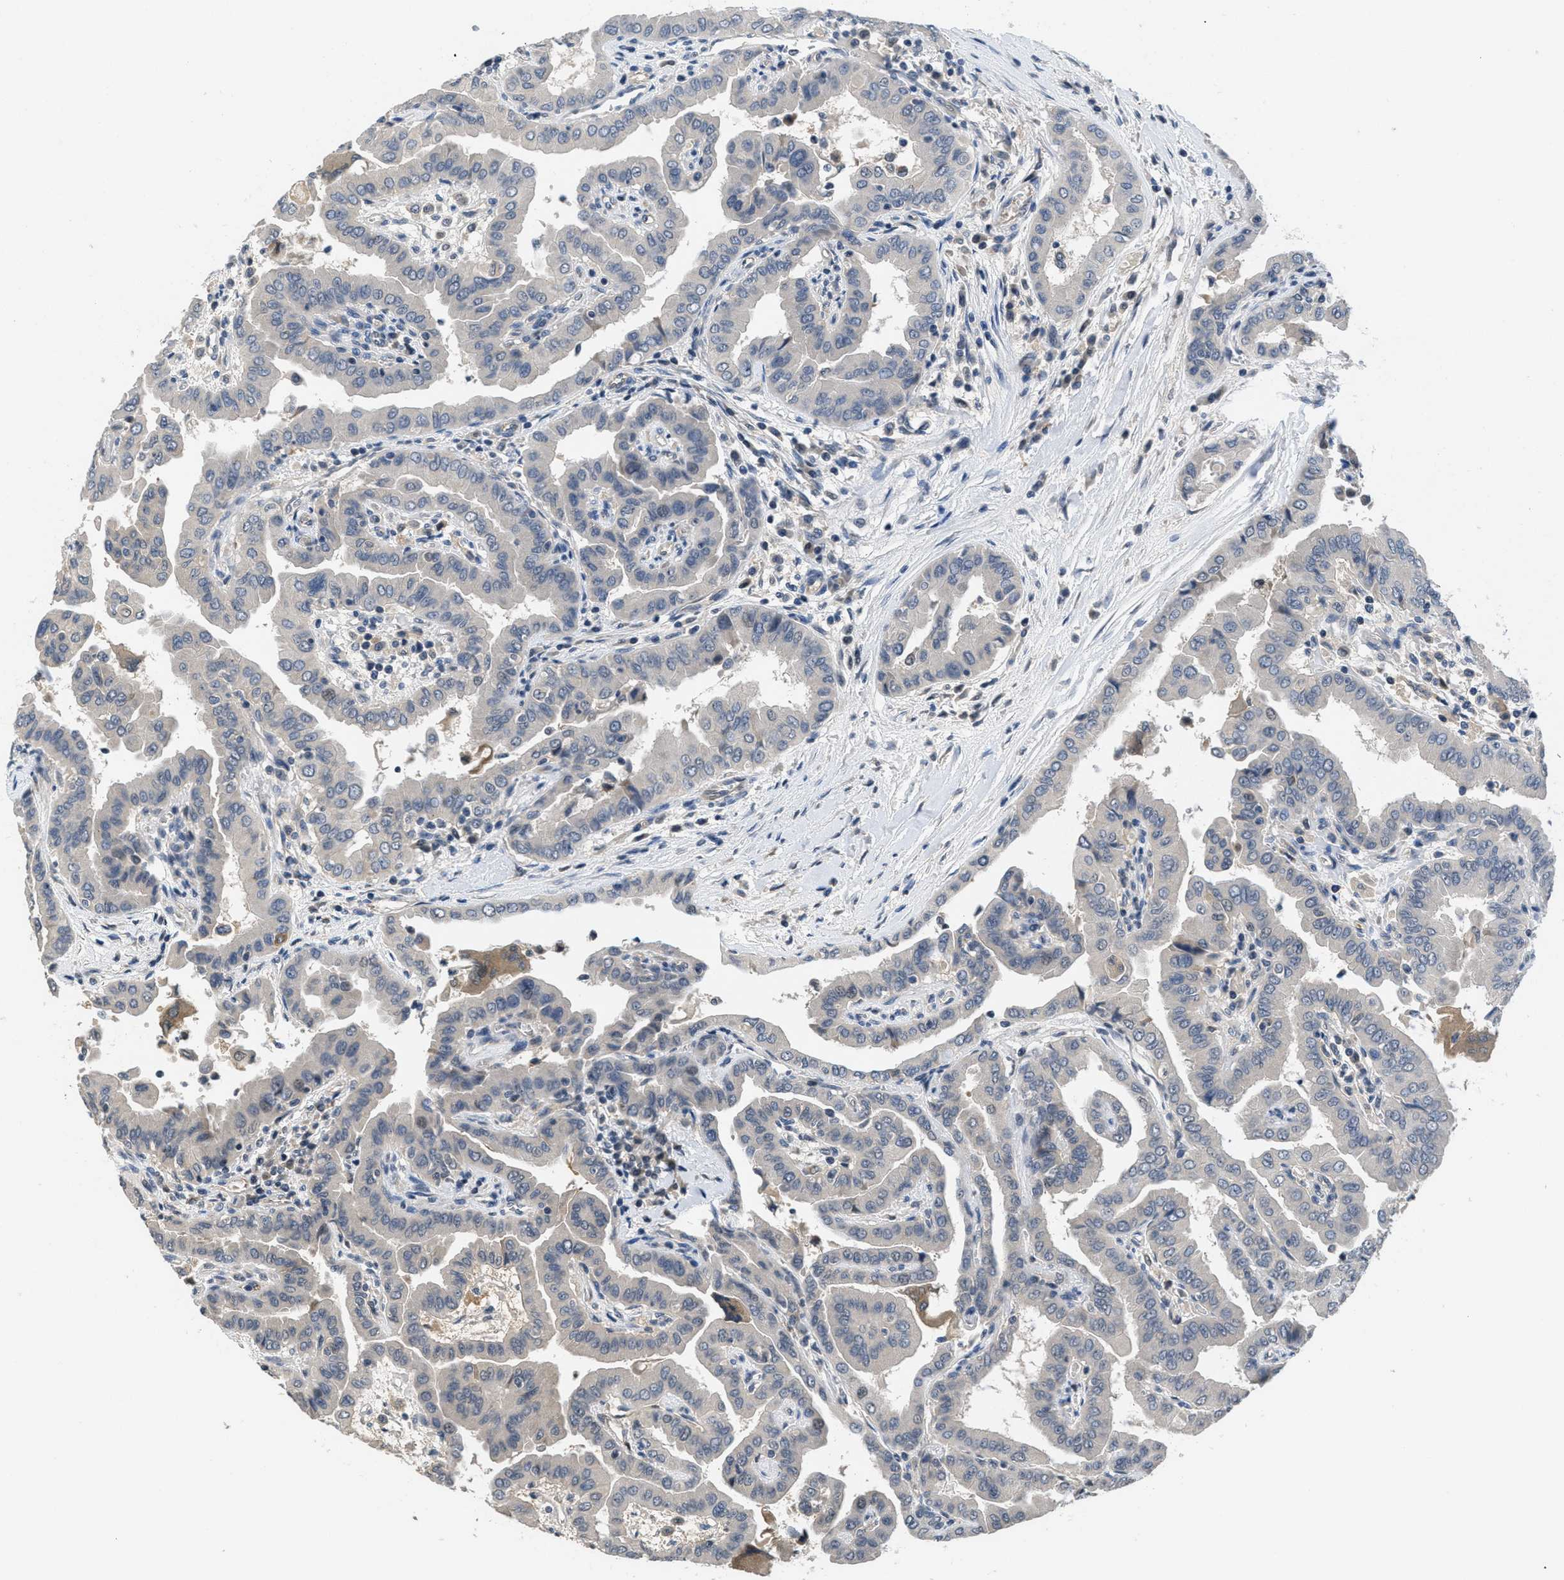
{"staining": {"intensity": "negative", "quantity": "none", "location": "none"}, "tissue": "thyroid cancer", "cell_type": "Tumor cells", "image_type": "cancer", "snomed": [{"axis": "morphology", "description": "Papillary adenocarcinoma, NOS"}, {"axis": "topography", "description": "Thyroid gland"}], "caption": "There is no significant expression in tumor cells of thyroid cancer (papillary adenocarcinoma). The staining was performed using DAB to visualize the protein expression in brown, while the nuclei were stained in blue with hematoxylin (Magnification: 20x).", "gene": "ANGPT1", "patient": {"sex": "male", "age": 33}}